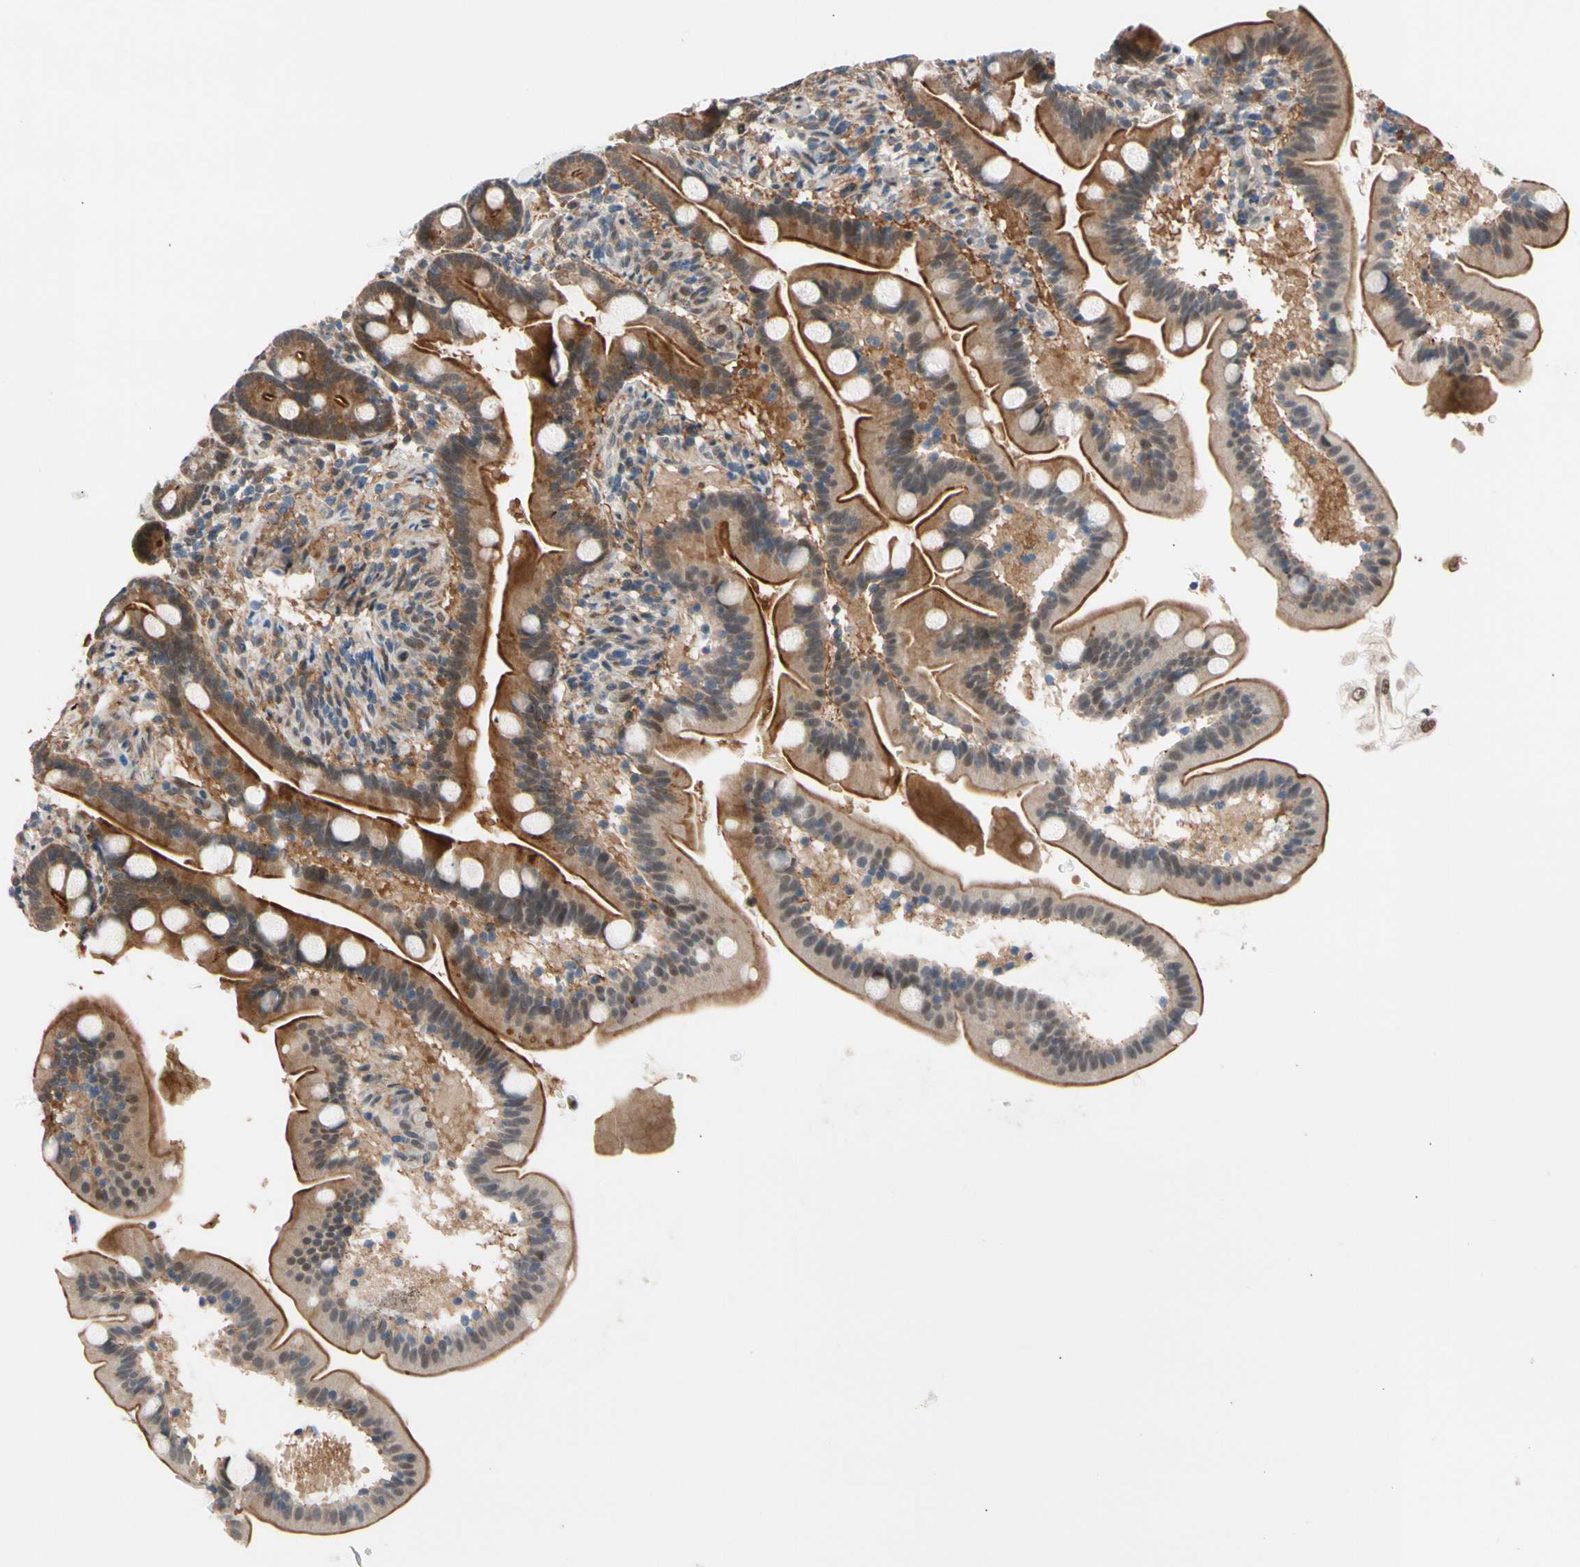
{"staining": {"intensity": "moderate", "quantity": ">75%", "location": "cytoplasmic/membranous"}, "tissue": "duodenum", "cell_type": "Glandular cells", "image_type": "normal", "snomed": [{"axis": "morphology", "description": "Normal tissue, NOS"}, {"axis": "topography", "description": "Duodenum"}], "caption": "Immunohistochemistry of unremarkable duodenum shows medium levels of moderate cytoplasmic/membranous expression in about >75% of glandular cells. Using DAB (3,3'-diaminobenzidine) (brown) and hematoxylin (blue) stains, captured at high magnification using brightfield microscopy.", "gene": "NGEF", "patient": {"sex": "male", "age": 54}}